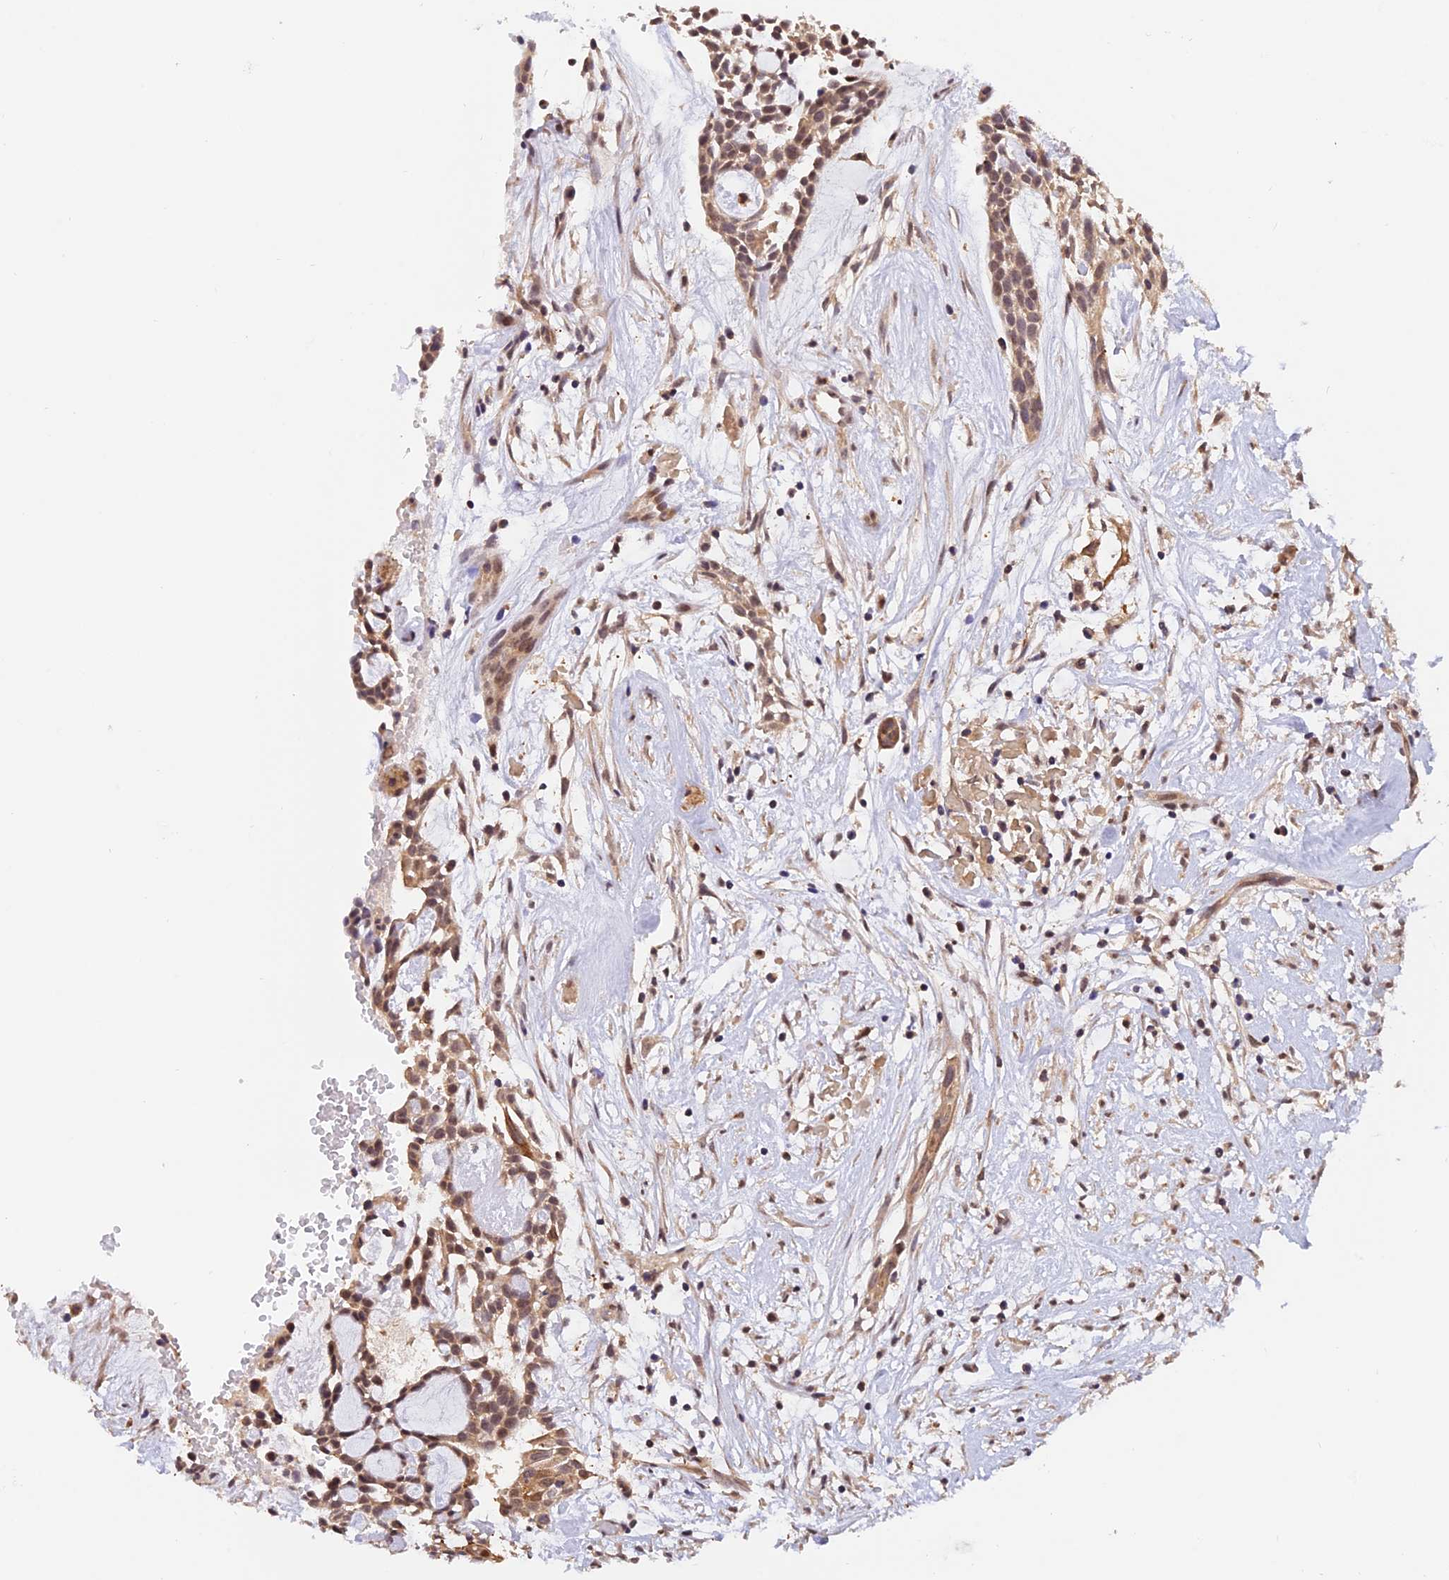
{"staining": {"intensity": "moderate", "quantity": ">75%", "location": "cytoplasmic/membranous,nuclear"}, "tissue": "head and neck cancer", "cell_type": "Tumor cells", "image_type": "cancer", "snomed": [{"axis": "morphology", "description": "Adenocarcinoma, NOS"}, {"axis": "topography", "description": "Subcutis"}, {"axis": "topography", "description": "Head-Neck"}], "caption": "Immunohistochemistry (IHC) staining of adenocarcinoma (head and neck), which reveals medium levels of moderate cytoplasmic/membranous and nuclear staining in approximately >75% of tumor cells indicating moderate cytoplasmic/membranous and nuclear protein staining. The staining was performed using DAB (brown) for protein detection and nuclei were counterstained in hematoxylin (blue).", "gene": "MNS1", "patient": {"sex": "female", "age": 73}}